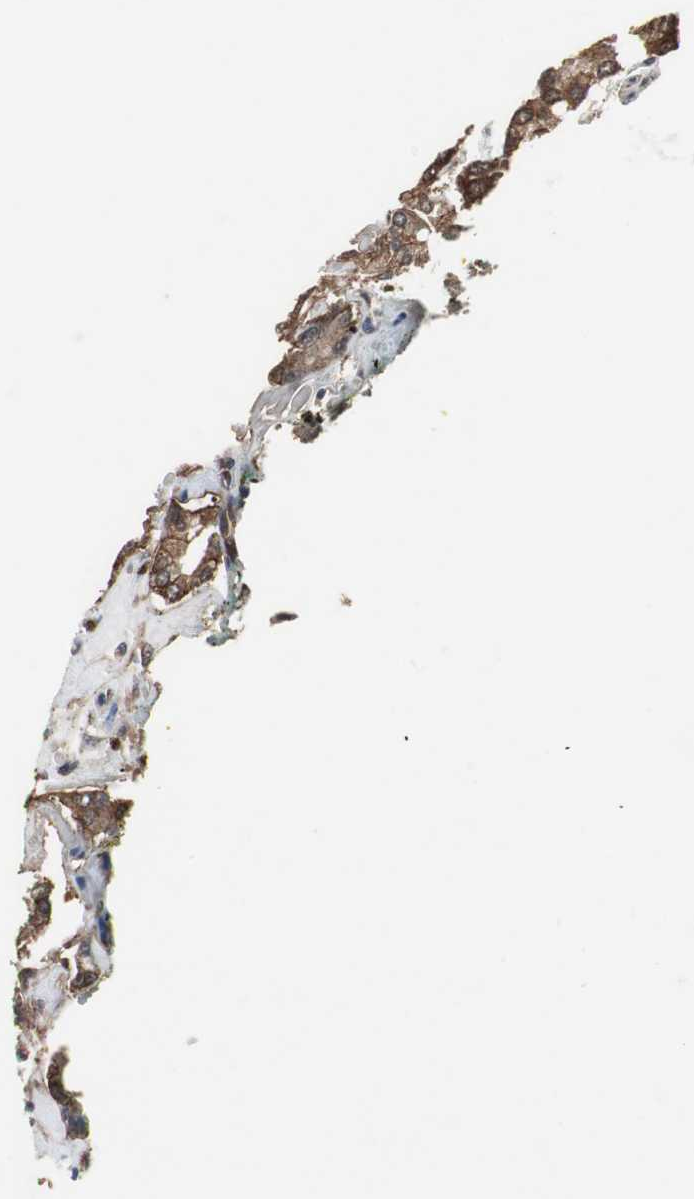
{"staining": {"intensity": "moderate", "quantity": ">75%", "location": "cytoplasmic/membranous"}, "tissue": "prostate cancer", "cell_type": "Tumor cells", "image_type": "cancer", "snomed": [{"axis": "morphology", "description": "Adenocarcinoma, High grade"}, {"axis": "topography", "description": "Prostate"}], "caption": "The image reveals staining of prostate high-grade adenocarcinoma, revealing moderate cytoplasmic/membranous protein staining (brown color) within tumor cells.", "gene": "NDRG1", "patient": {"sex": "male", "age": 67}}